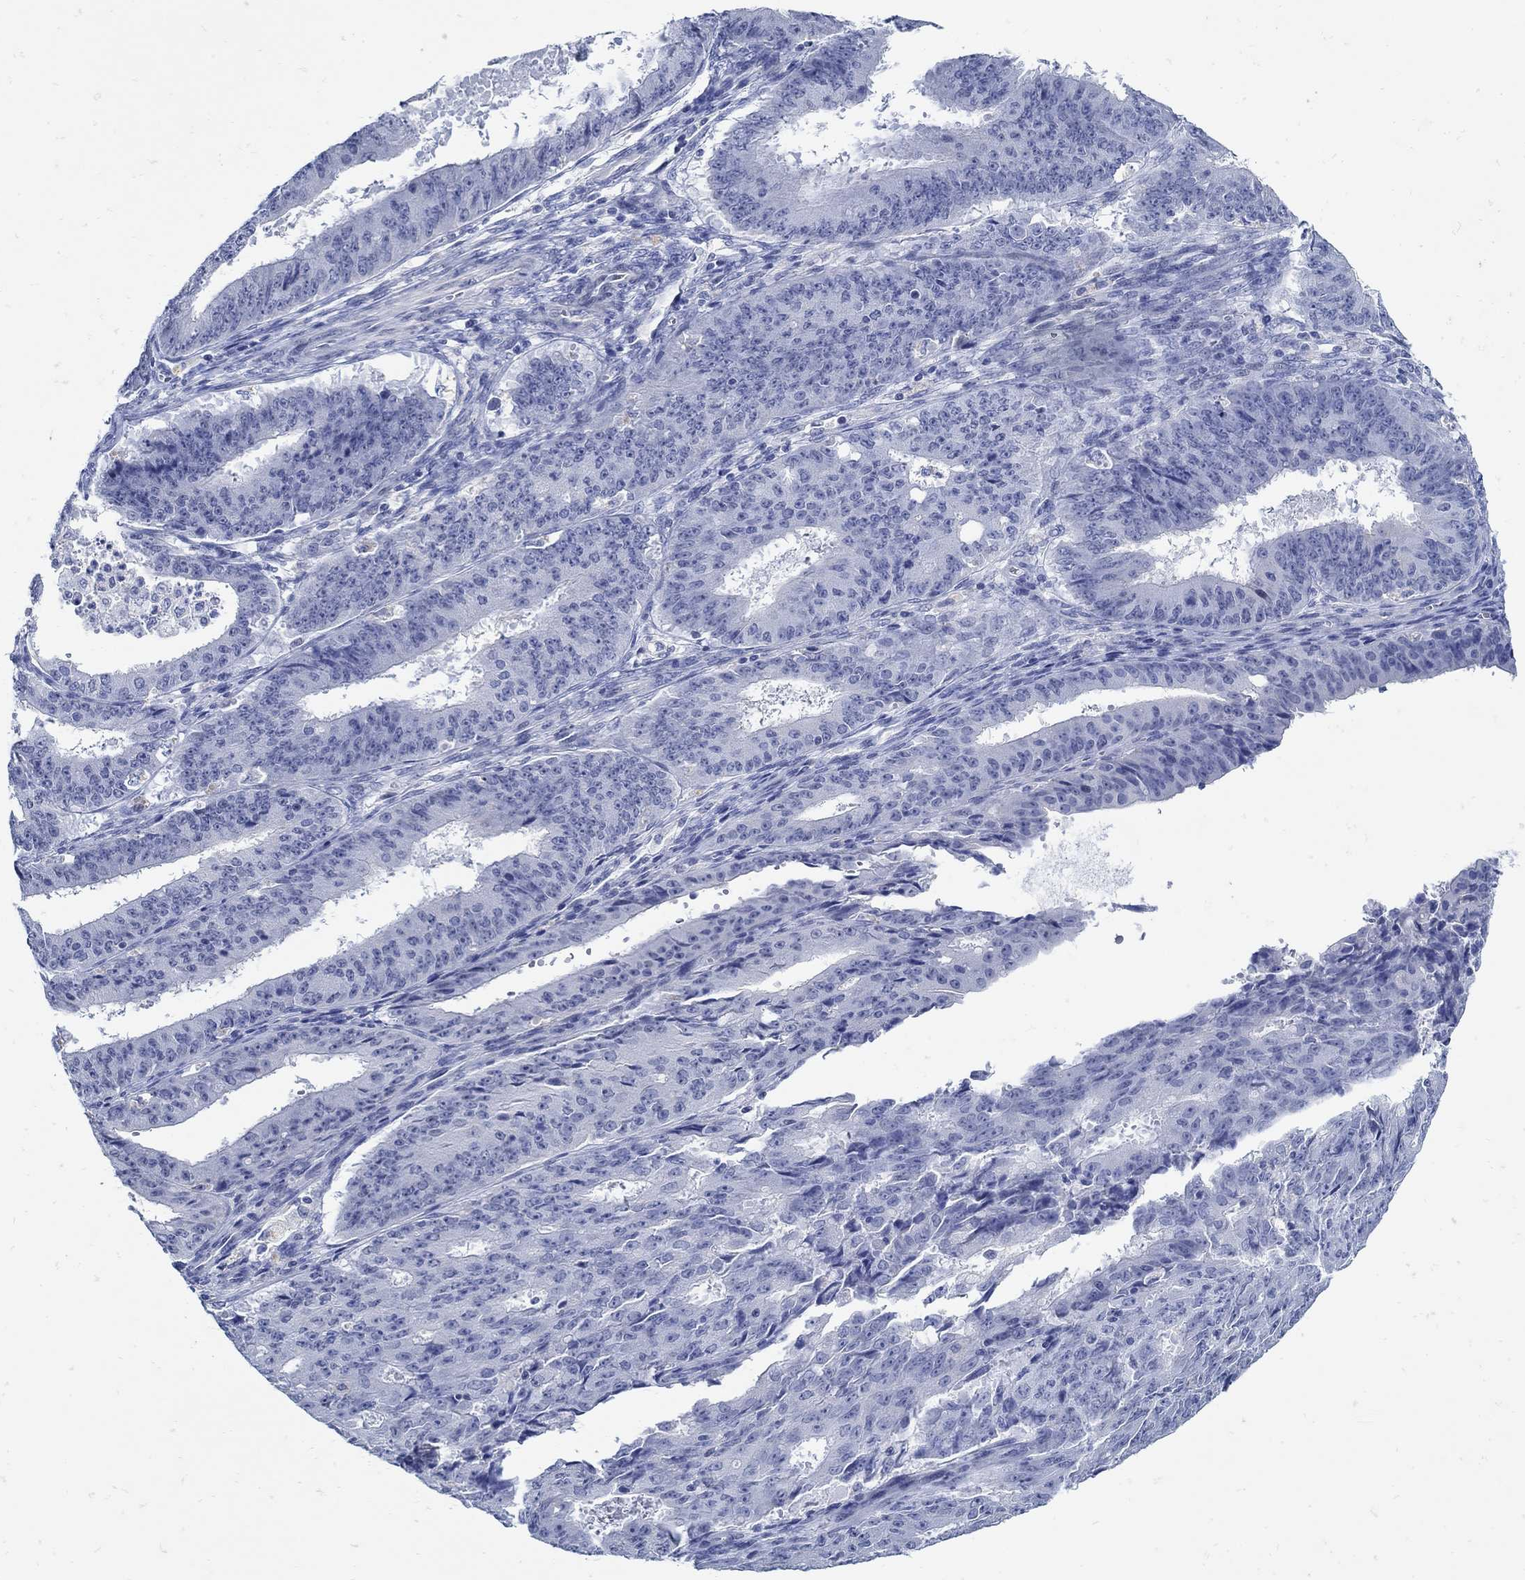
{"staining": {"intensity": "negative", "quantity": "none", "location": "none"}, "tissue": "ovarian cancer", "cell_type": "Tumor cells", "image_type": "cancer", "snomed": [{"axis": "morphology", "description": "Carcinoma, endometroid"}, {"axis": "topography", "description": "Ovary"}], "caption": "Immunohistochemistry histopathology image of endometroid carcinoma (ovarian) stained for a protein (brown), which displays no staining in tumor cells.", "gene": "NOS1", "patient": {"sex": "female", "age": 42}}